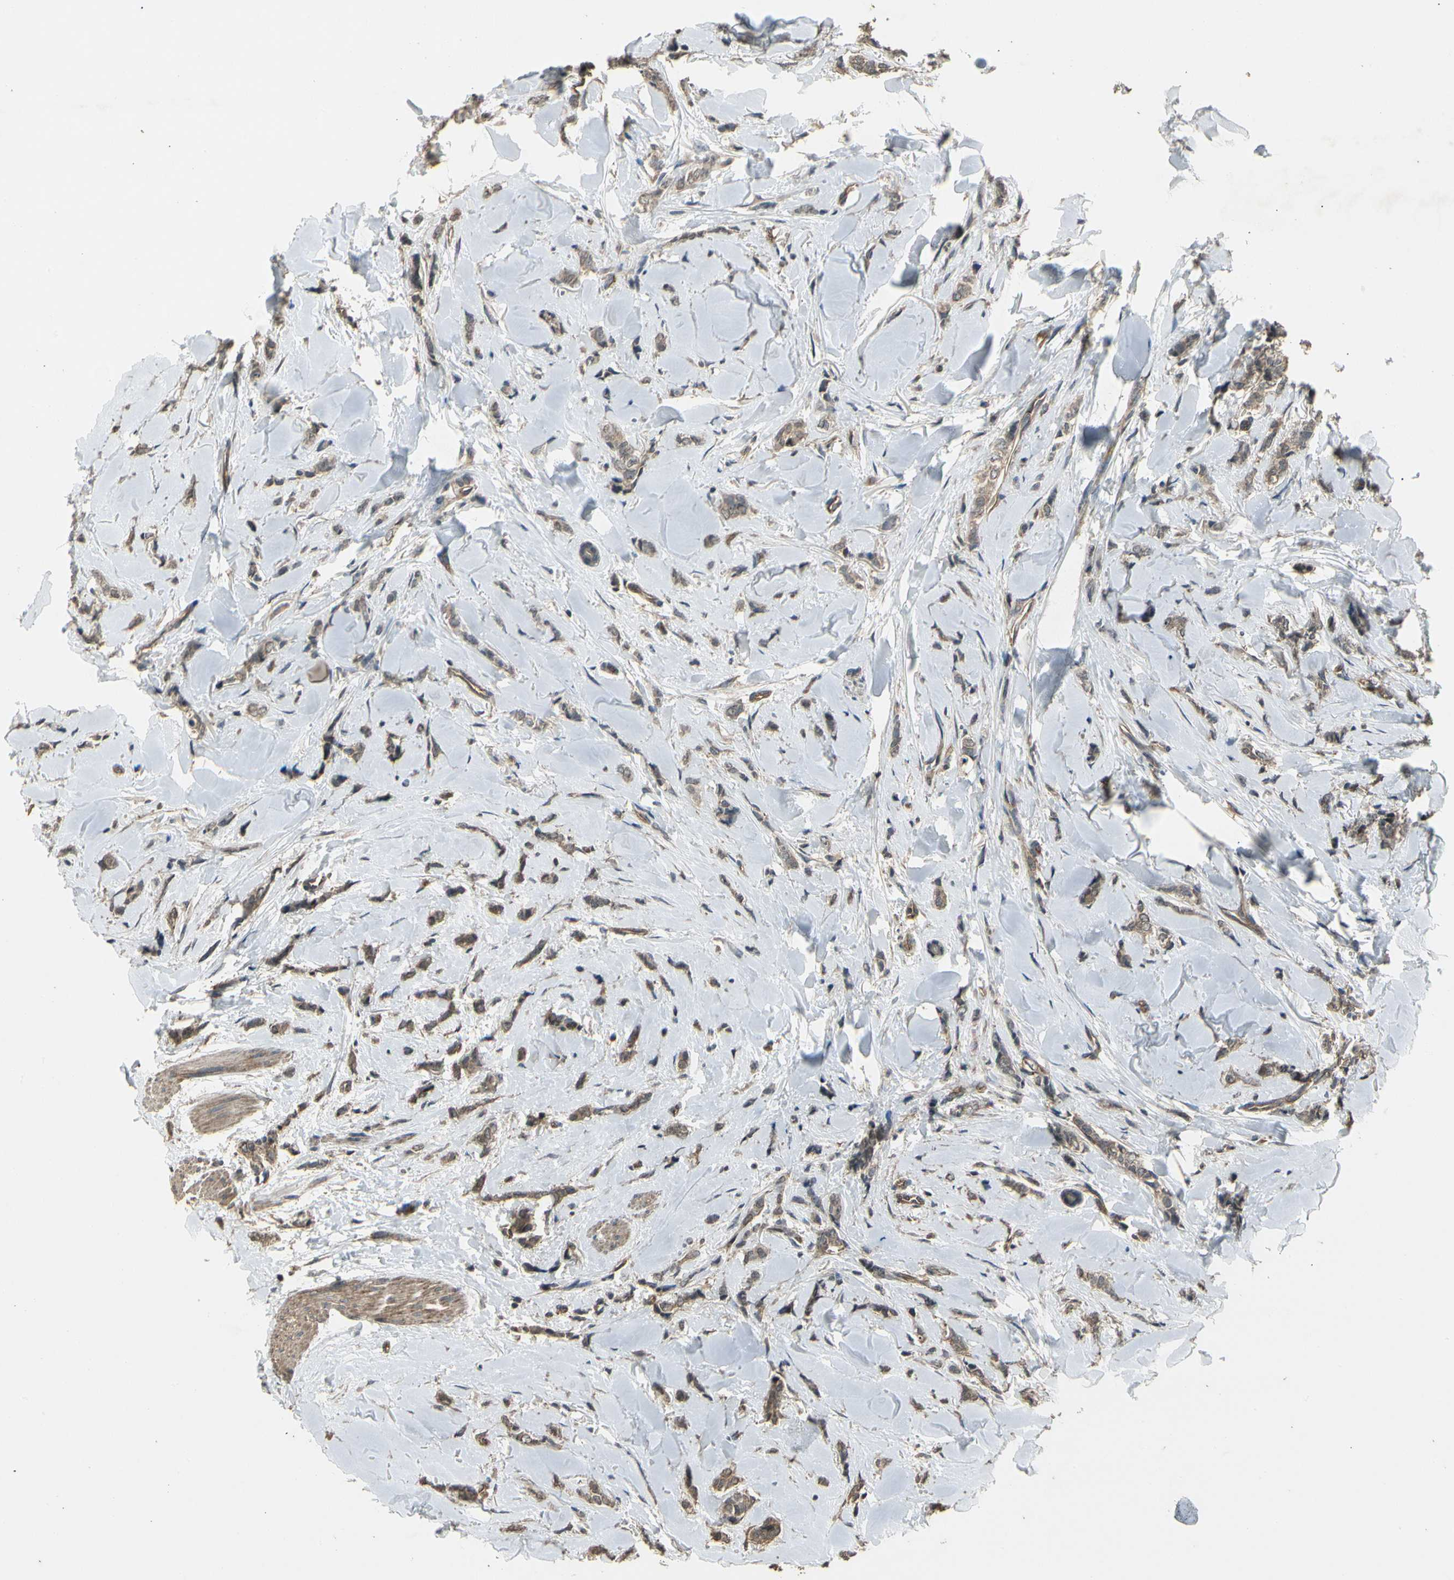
{"staining": {"intensity": "moderate", "quantity": ">75%", "location": "cytoplasmic/membranous"}, "tissue": "breast cancer", "cell_type": "Tumor cells", "image_type": "cancer", "snomed": [{"axis": "morphology", "description": "Lobular carcinoma"}, {"axis": "topography", "description": "Skin"}, {"axis": "topography", "description": "Breast"}], "caption": "Breast cancer was stained to show a protein in brown. There is medium levels of moderate cytoplasmic/membranous positivity in about >75% of tumor cells.", "gene": "RNF180", "patient": {"sex": "female", "age": 46}}